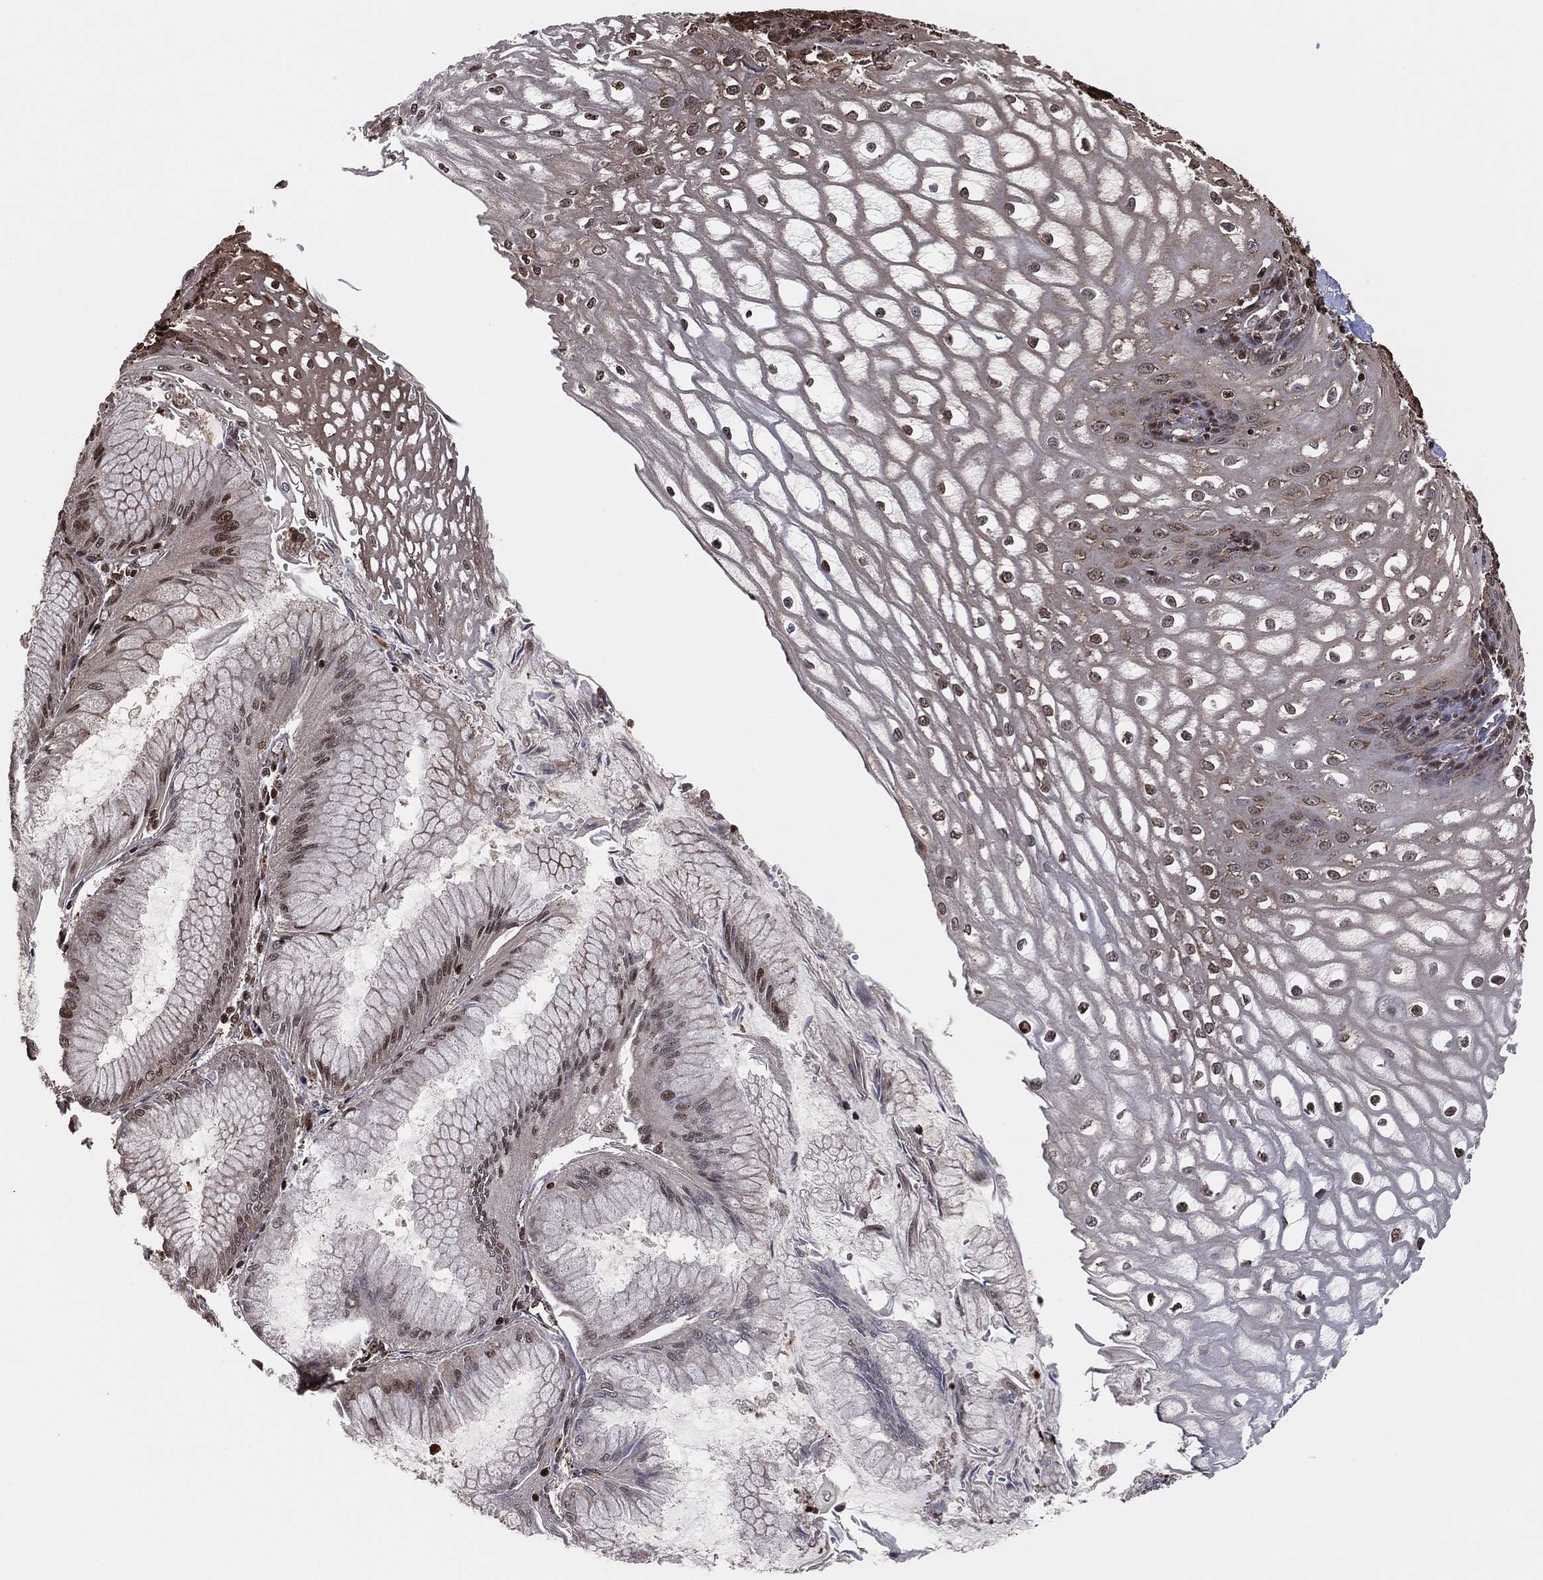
{"staining": {"intensity": "strong", "quantity": "<25%", "location": "nuclear"}, "tissue": "esophagus", "cell_type": "Squamous epithelial cells", "image_type": "normal", "snomed": [{"axis": "morphology", "description": "Normal tissue, NOS"}, {"axis": "topography", "description": "Esophagus"}], "caption": "Immunohistochemical staining of normal human esophagus exhibits medium levels of strong nuclear staining in approximately <25% of squamous epithelial cells.", "gene": "GAPDH", "patient": {"sex": "male", "age": 58}}